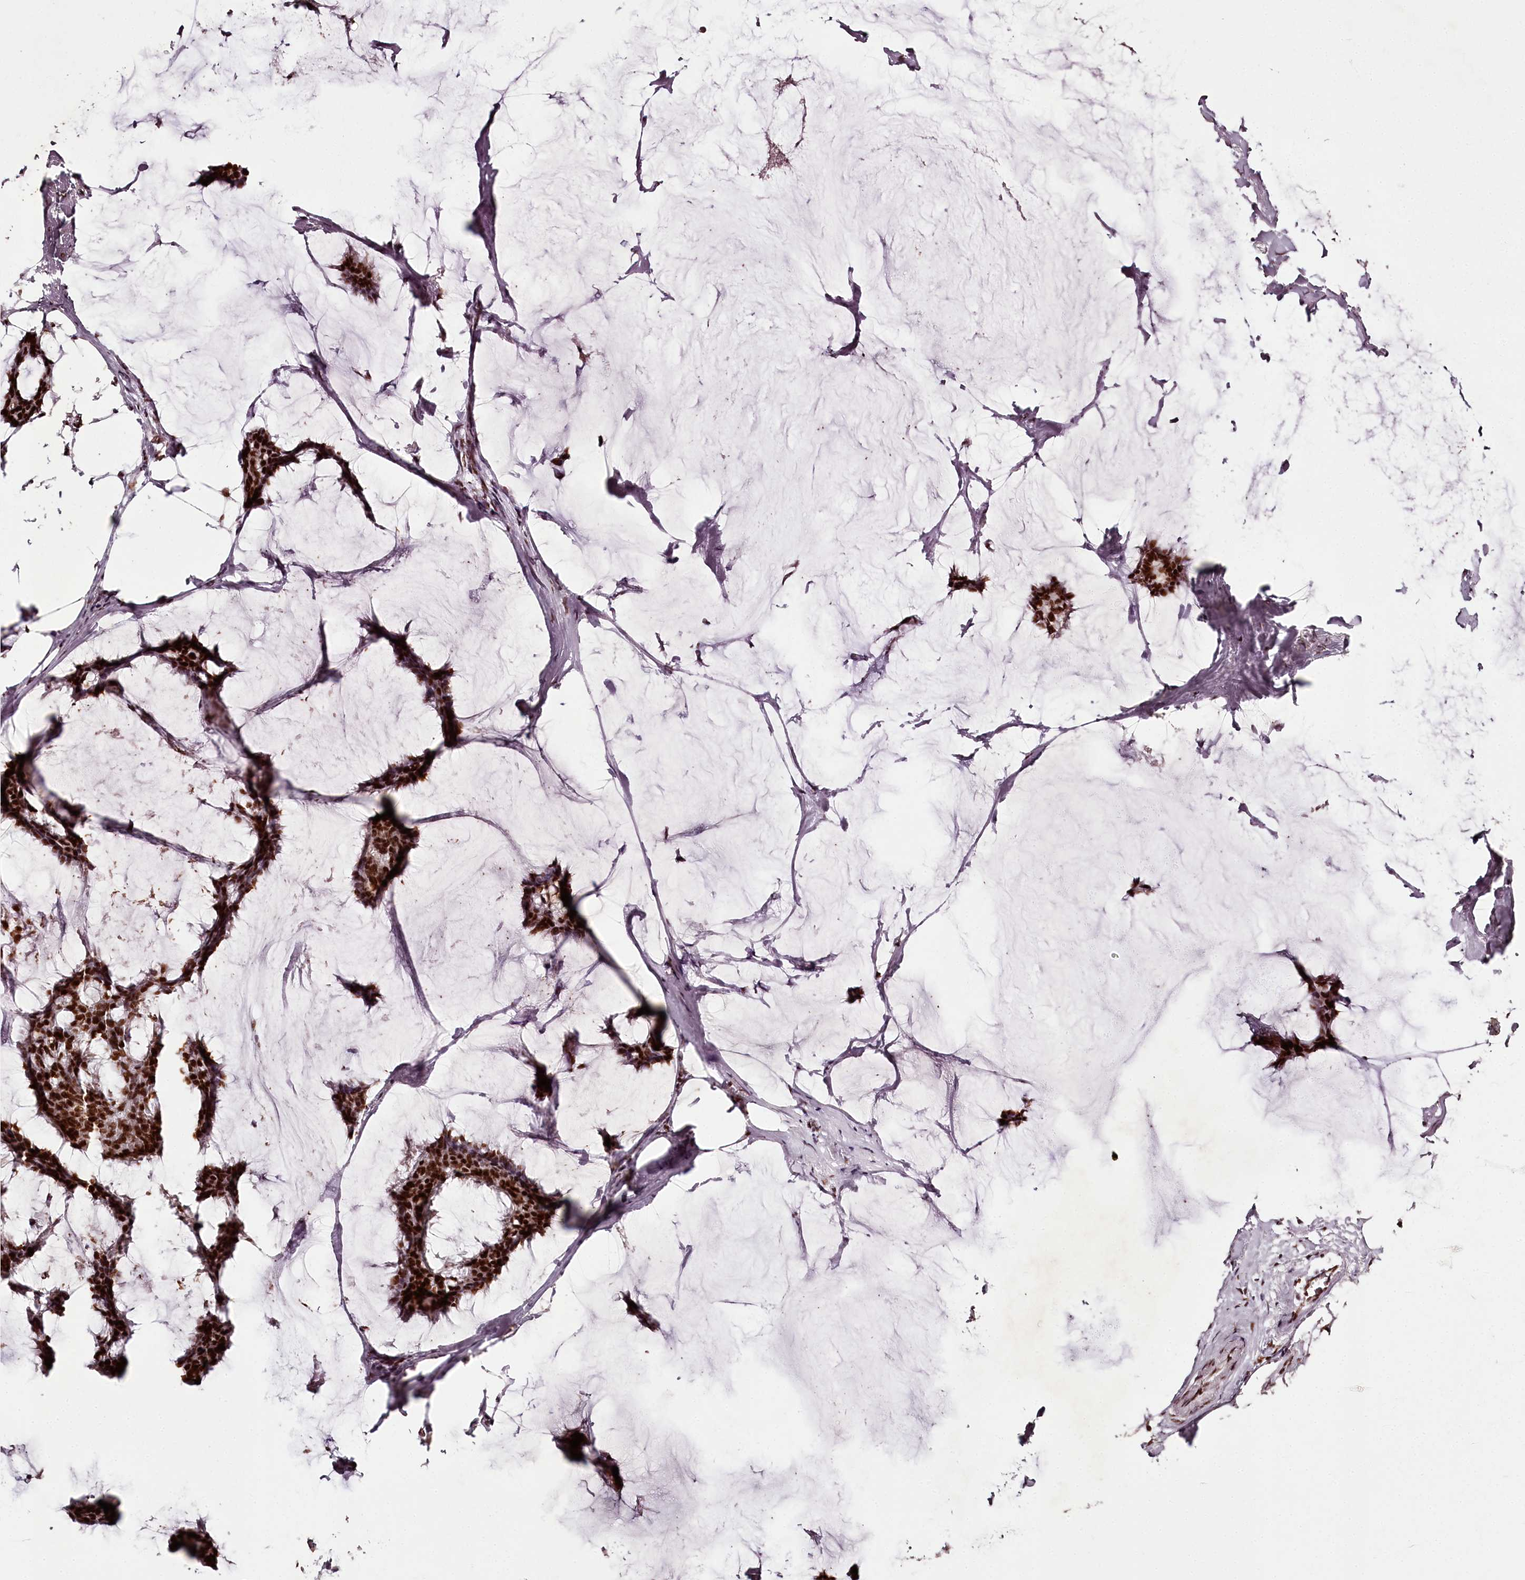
{"staining": {"intensity": "strong", "quantity": ">75%", "location": "nuclear"}, "tissue": "breast cancer", "cell_type": "Tumor cells", "image_type": "cancer", "snomed": [{"axis": "morphology", "description": "Duct carcinoma"}, {"axis": "topography", "description": "Breast"}], "caption": "IHC micrograph of neoplastic tissue: breast invasive ductal carcinoma stained using immunohistochemistry (IHC) shows high levels of strong protein expression localized specifically in the nuclear of tumor cells, appearing as a nuclear brown color.", "gene": "PSPC1", "patient": {"sex": "female", "age": 93}}